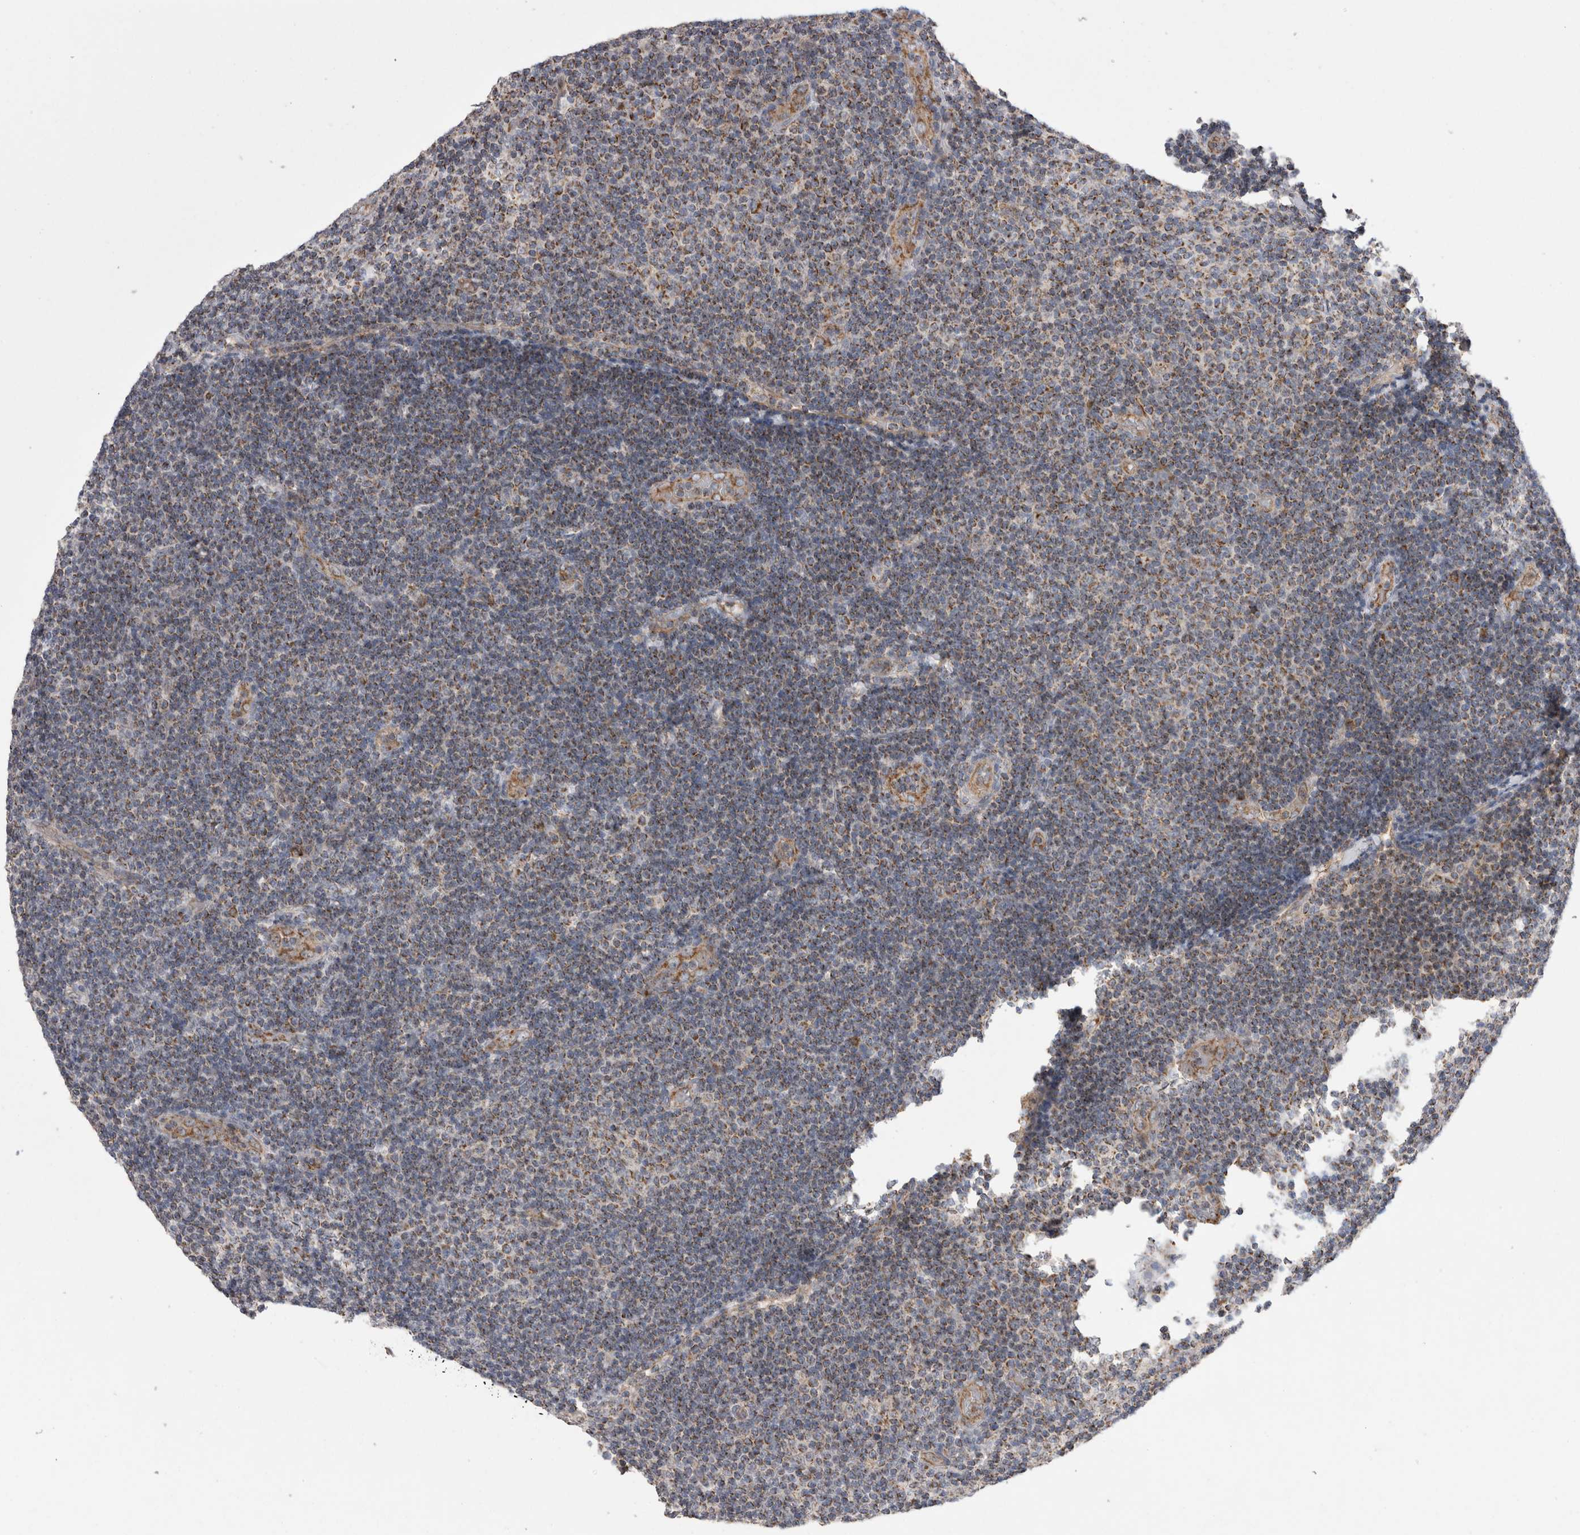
{"staining": {"intensity": "moderate", "quantity": ">75%", "location": "cytoplasmic/membranous"}, "tissue": "lymphoma", "cell_type": "Tumor cells", "image_type": "cancer", "snomed": [{"axis": "morphology", "description": "Malignant lymphoma, non-Hodgkin's type, Low grade"}, {"axis": "topography", "description": "Lymph node"}], "caption": "Immunohistochemical staining of low-grade malignant lymphoma, non-Hodgkin's type demonstrates medium levels of moderate cytoplasmic/membranous expression in approximately >75% of tumor cells. The protein of interest is shown in brown color, while the nuclei are stained blue.", "gene": "DARS2", "patient": {"sex": "male", "age": 83}}